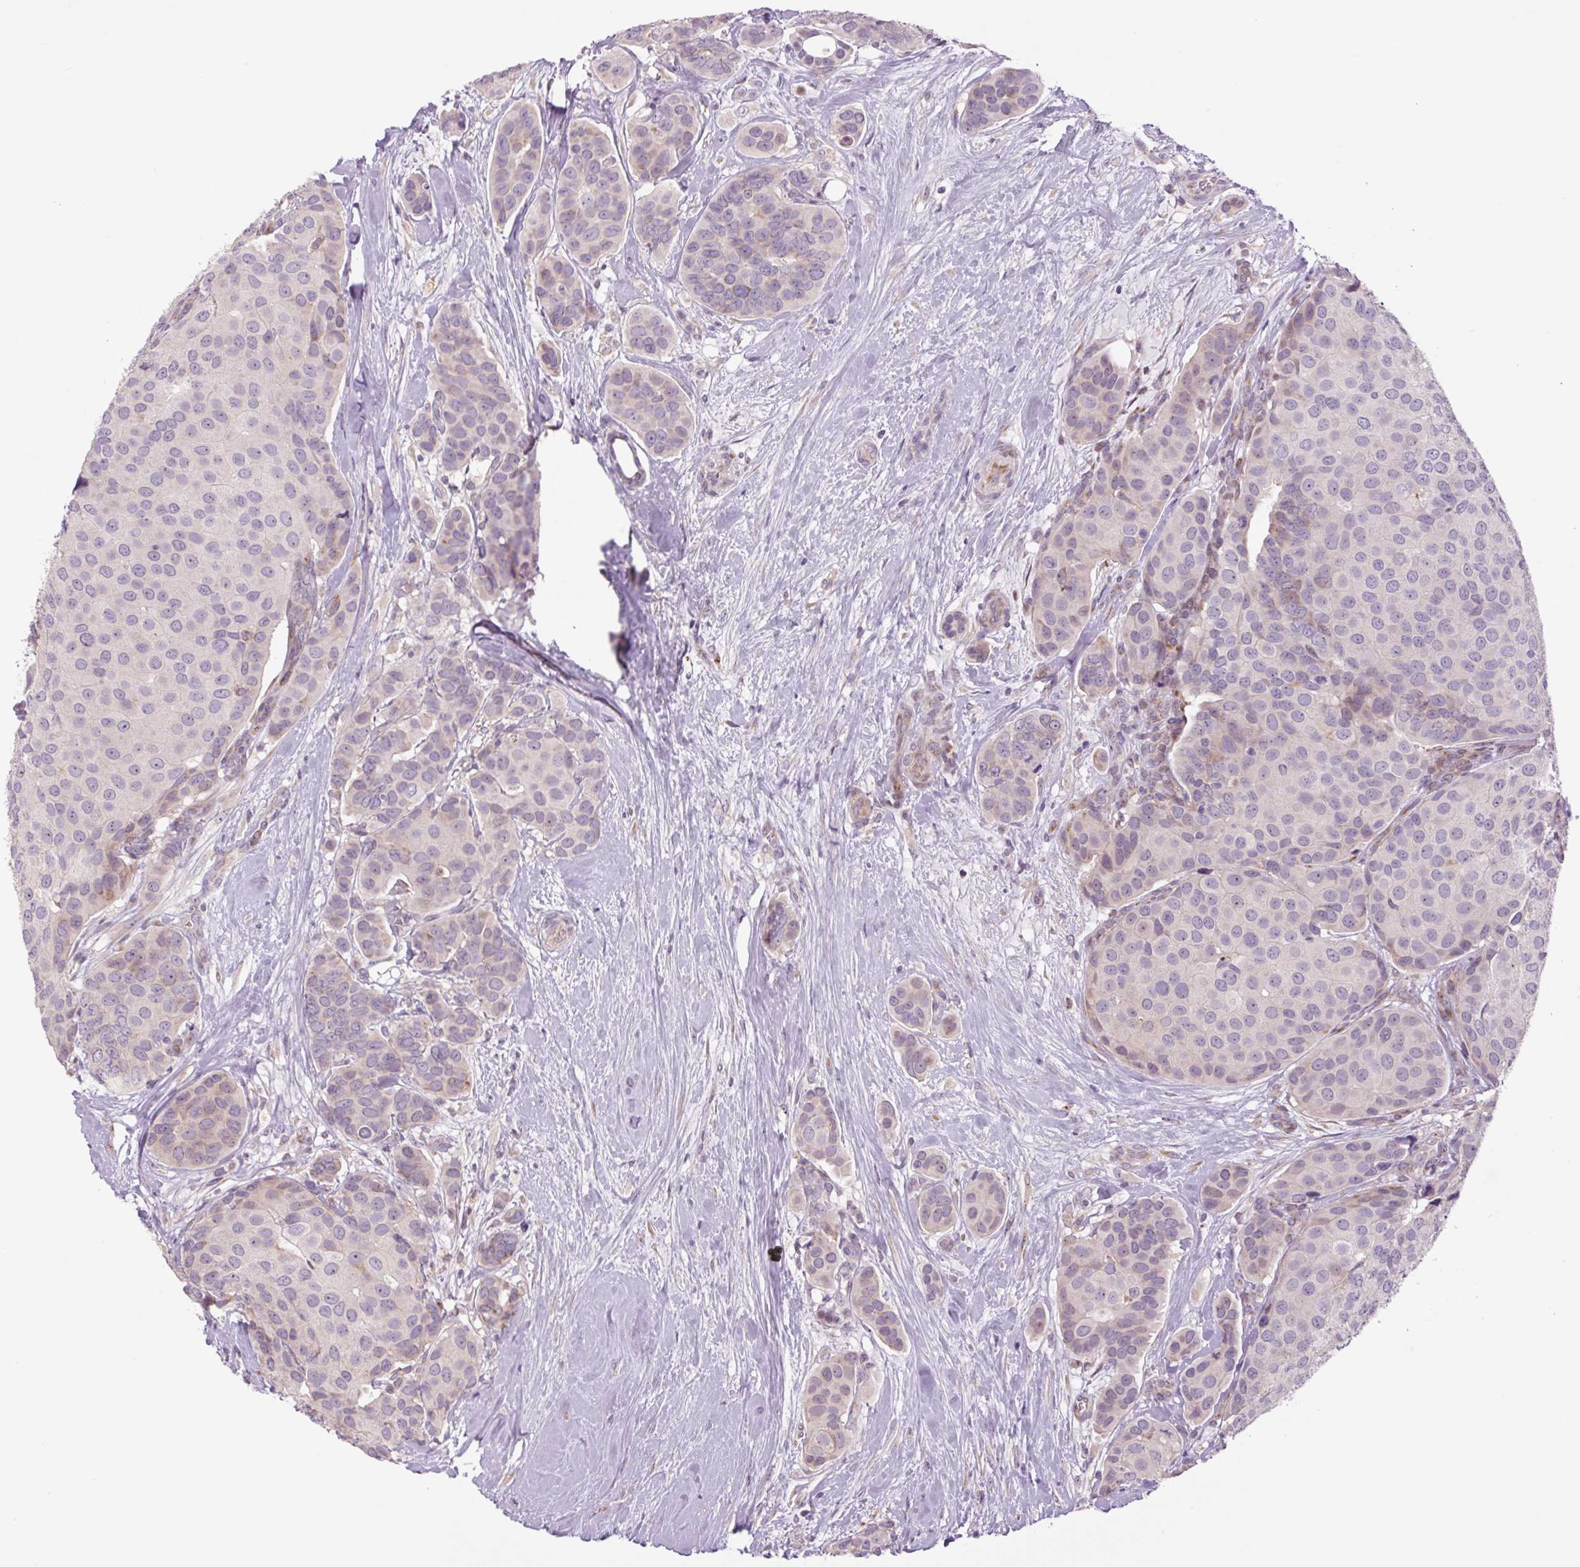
{"staining": {"intensity": "negative", "quantity": "none", "location": "none"}, "tissue": "breast cancer", "cell_type": "Tumor cells", "image_type": "cancer", "snomed": [{"axis": "morphology", "description": "Duct carcinoma"}, {"axis": "topography", "description": "Breast"}], "caption": "Tumor cells show no significant positivity in breast cancer (intraductal carcinoma). Nuclei are stained in blue.", "gene": "PLA2G4A", "patient": {"sex": "female", "age": 70}}